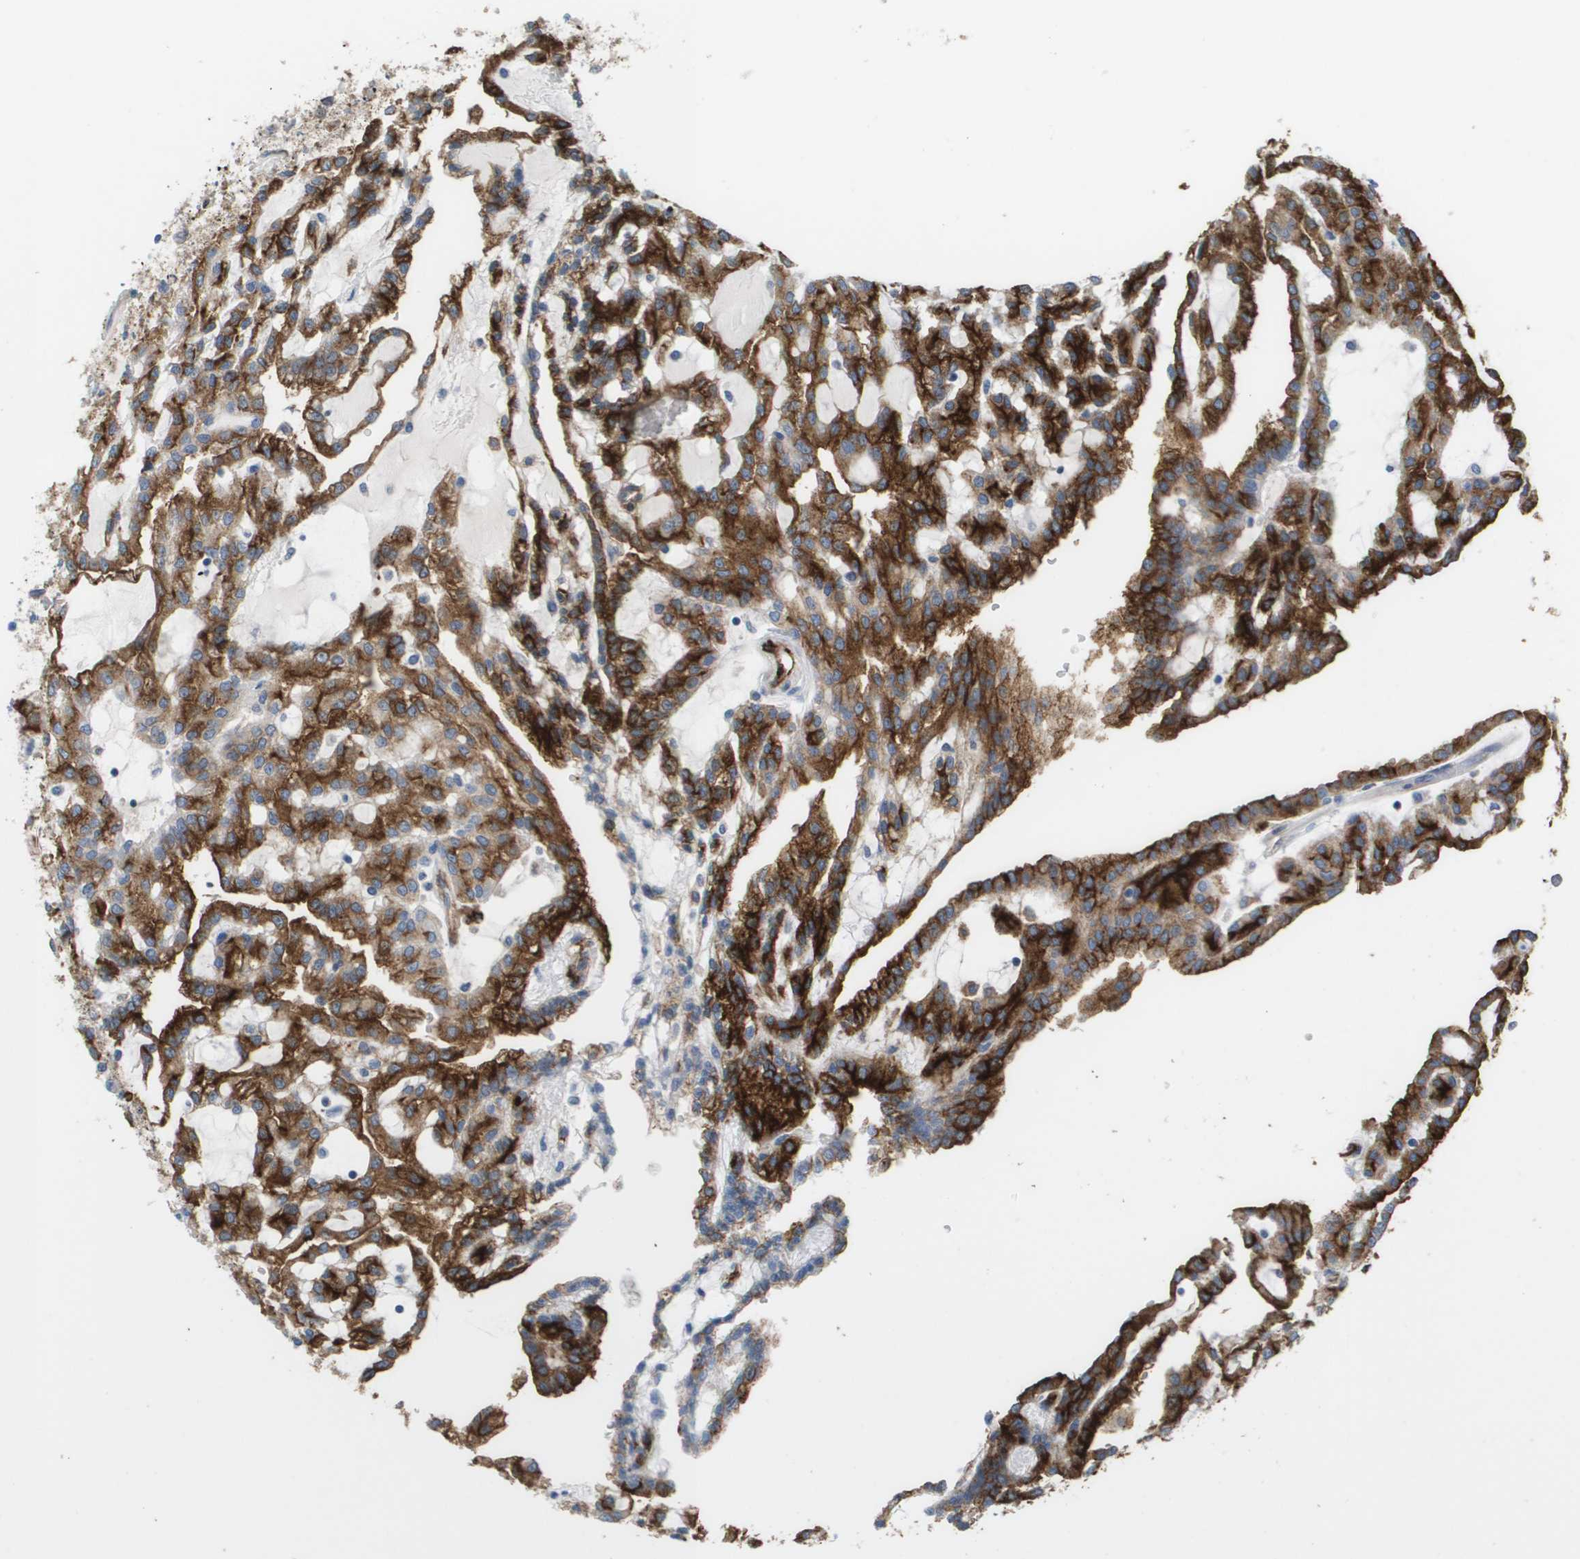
{"staining": {"intensity": "strong", "quantity": ">75%", "location": "cytoplasmic/membranous"}, "tissue": "renal cancer", "cell_type": "Tumor cells", "image_type": "cancer", "snomed": [{"axis": "morphology", "description": "Adenocarcinoma, NOS"}, {"axis": "topography", "description": "Kidney"}], "caption": "The micrograph displays immunohistochemical staining of renal cancer. There is strong cytoplasmic/membranous expression is seen in about >75% of tumor cells.", "gene": "ANGPT2", "patient": {"sex": "male", "age": 63}}